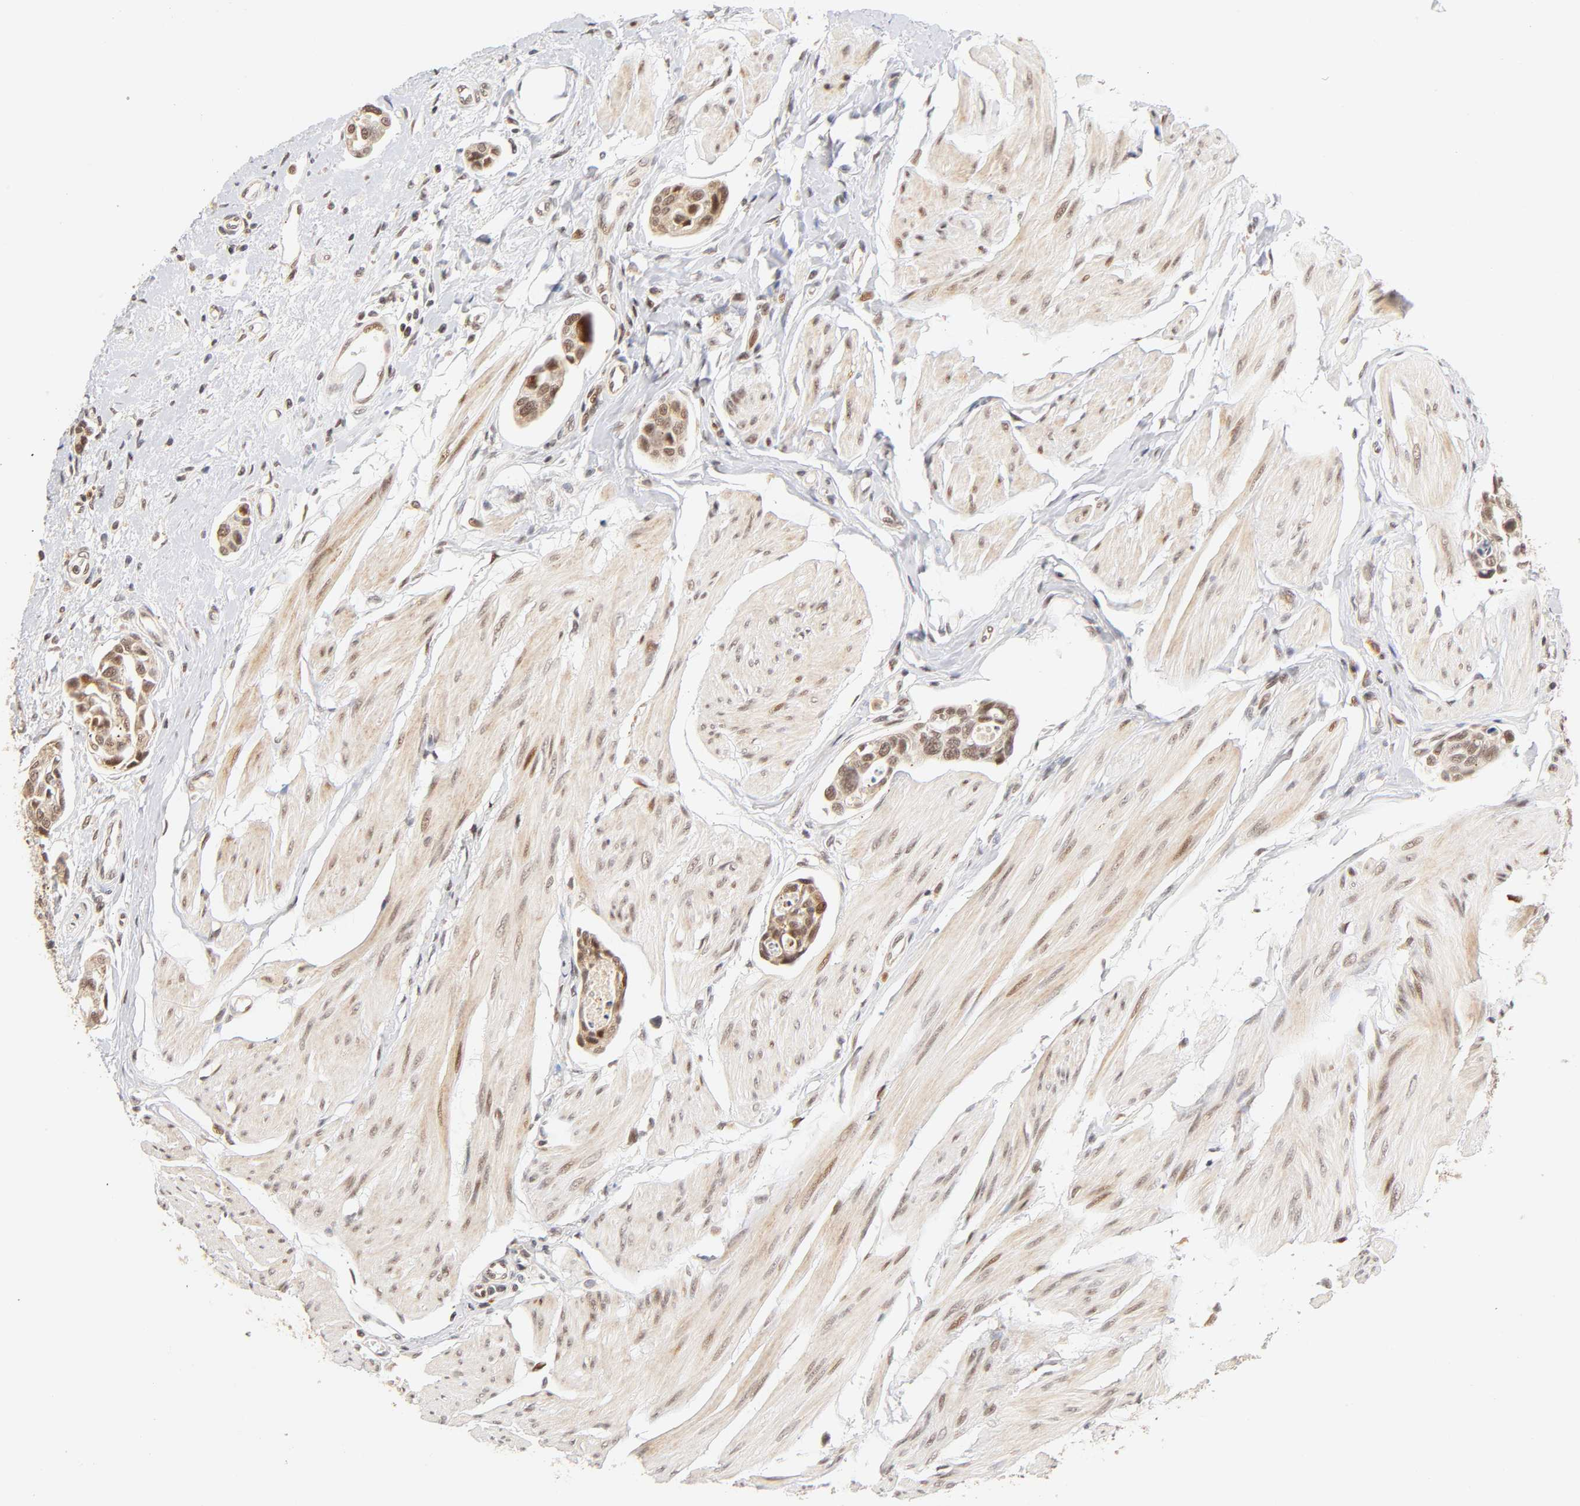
{"staining": {"intensity": "moderate", "quantity": ">75%", "location": "cytoplasmic/membranous,nuclear"}, "tissue": "urothelial cancer", "cell_type": "Tumor cells", "image_type": "cancer", "snomed": [{"axis": "morphology", "description": "Urothelial carcinoma, High grade"}, {"axis": "topography", "description": "Urinary bladder"}], "caption": "Moderate cytoplasmic/membranous and nuclear expression is appreciated in approximately >75% of tumor cells in urothelial cancer.", "gene": "TAF10", "patient": {"sex": "male", "age": 78}}